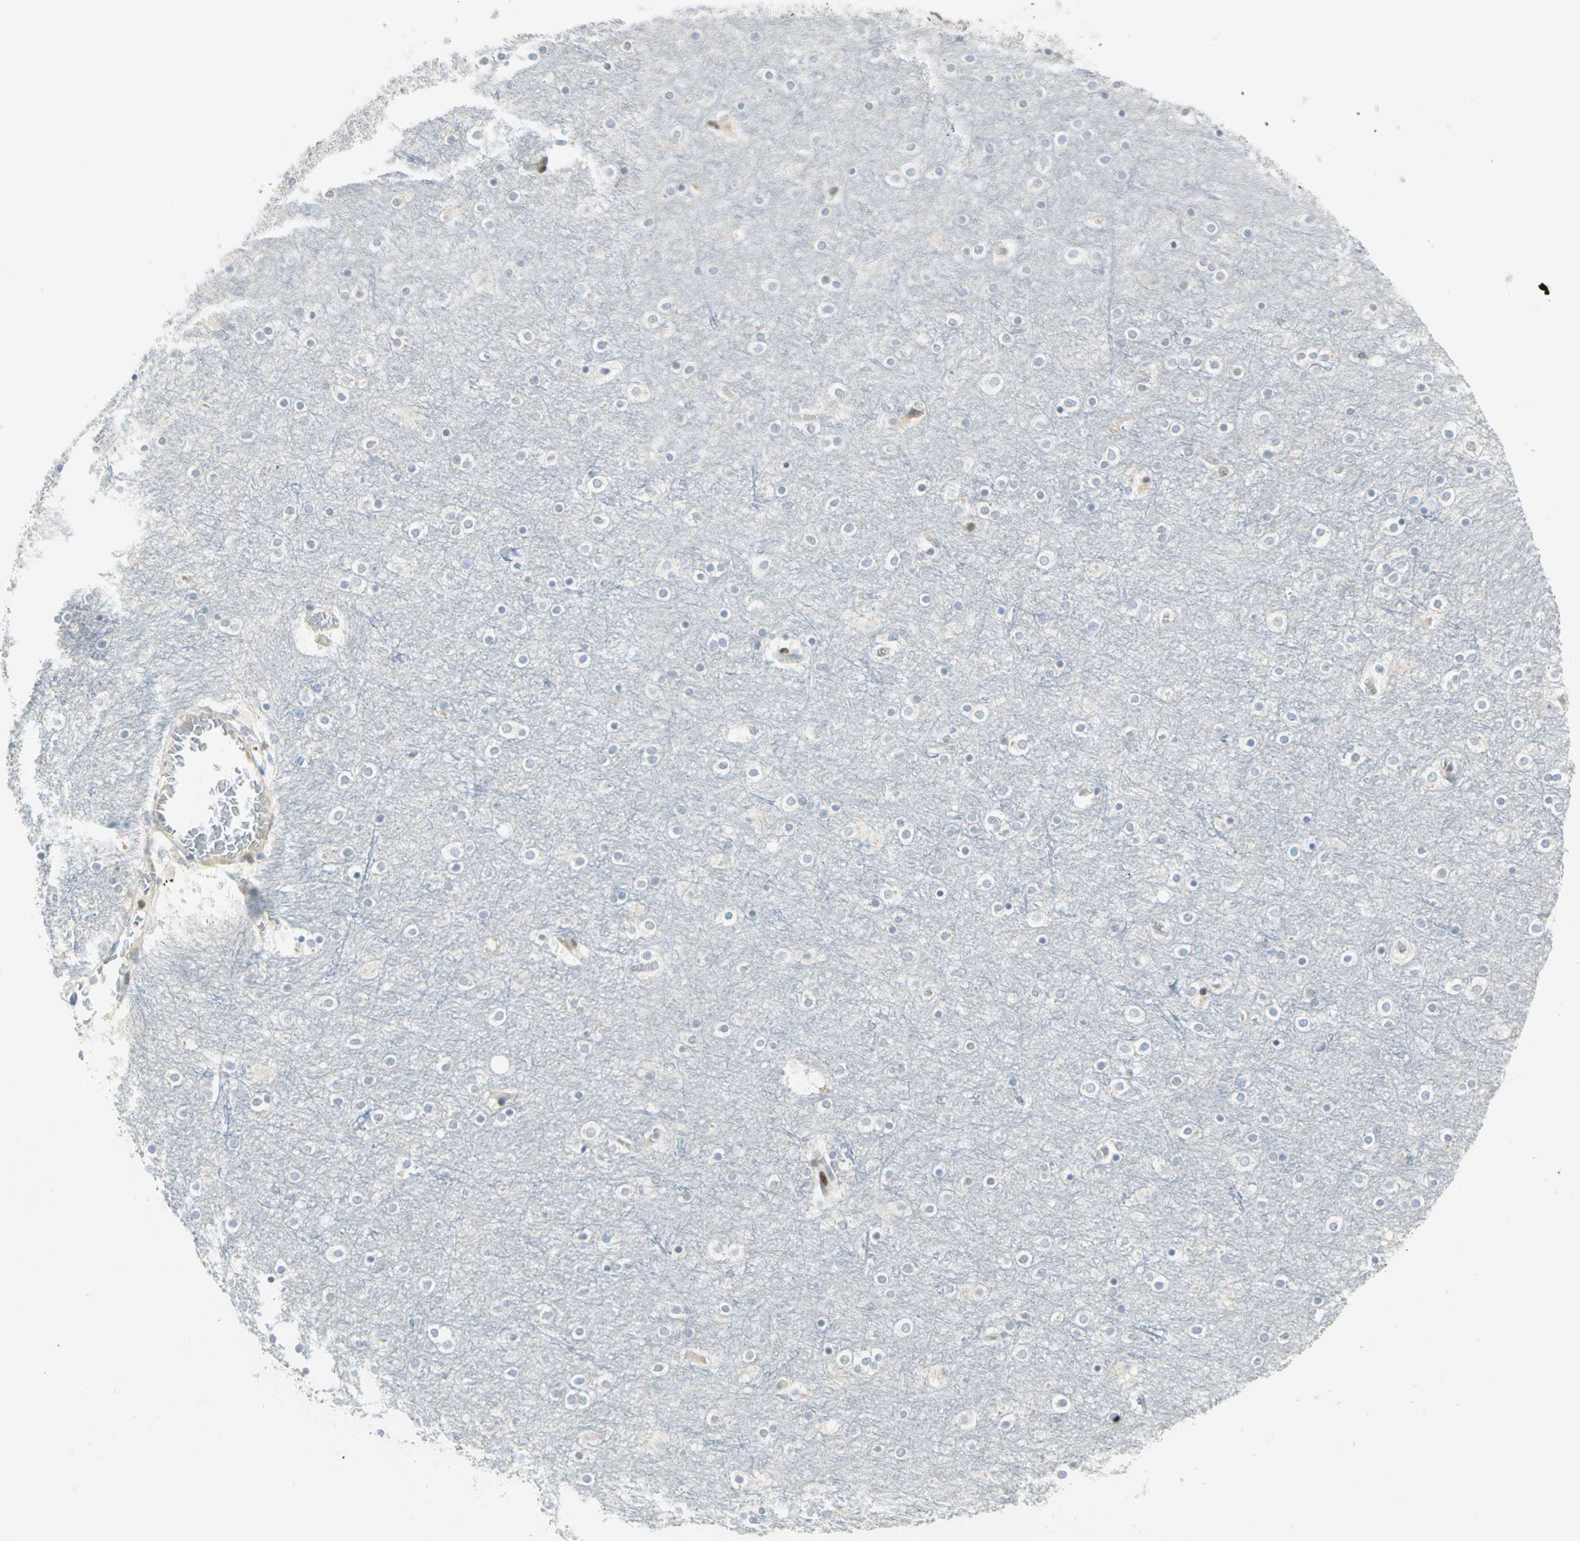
{"staining": {"intensity": "negative", "quantity": "none", "location": "none"}, "tissue": "cerebral cortex", "cell_type": "Endothelial cells", "image_type": "normal", "snomed": [{"axis": "morphology", "description": "Normal tissue, NOS"}, {"axis": "topography", "description": "Cerebral cortex"}], "caption": "Immunohistochemistry of unremarkable cerebral cortex reveals no staining in endothelial cells. The staining is performed using DAB (3,3'-diaminobenzidine) brown chromogen with nuclei counter-stained in using hematoxylin.", "gene": "BCL6", "patient": {"sex": "female", "age": 54}}